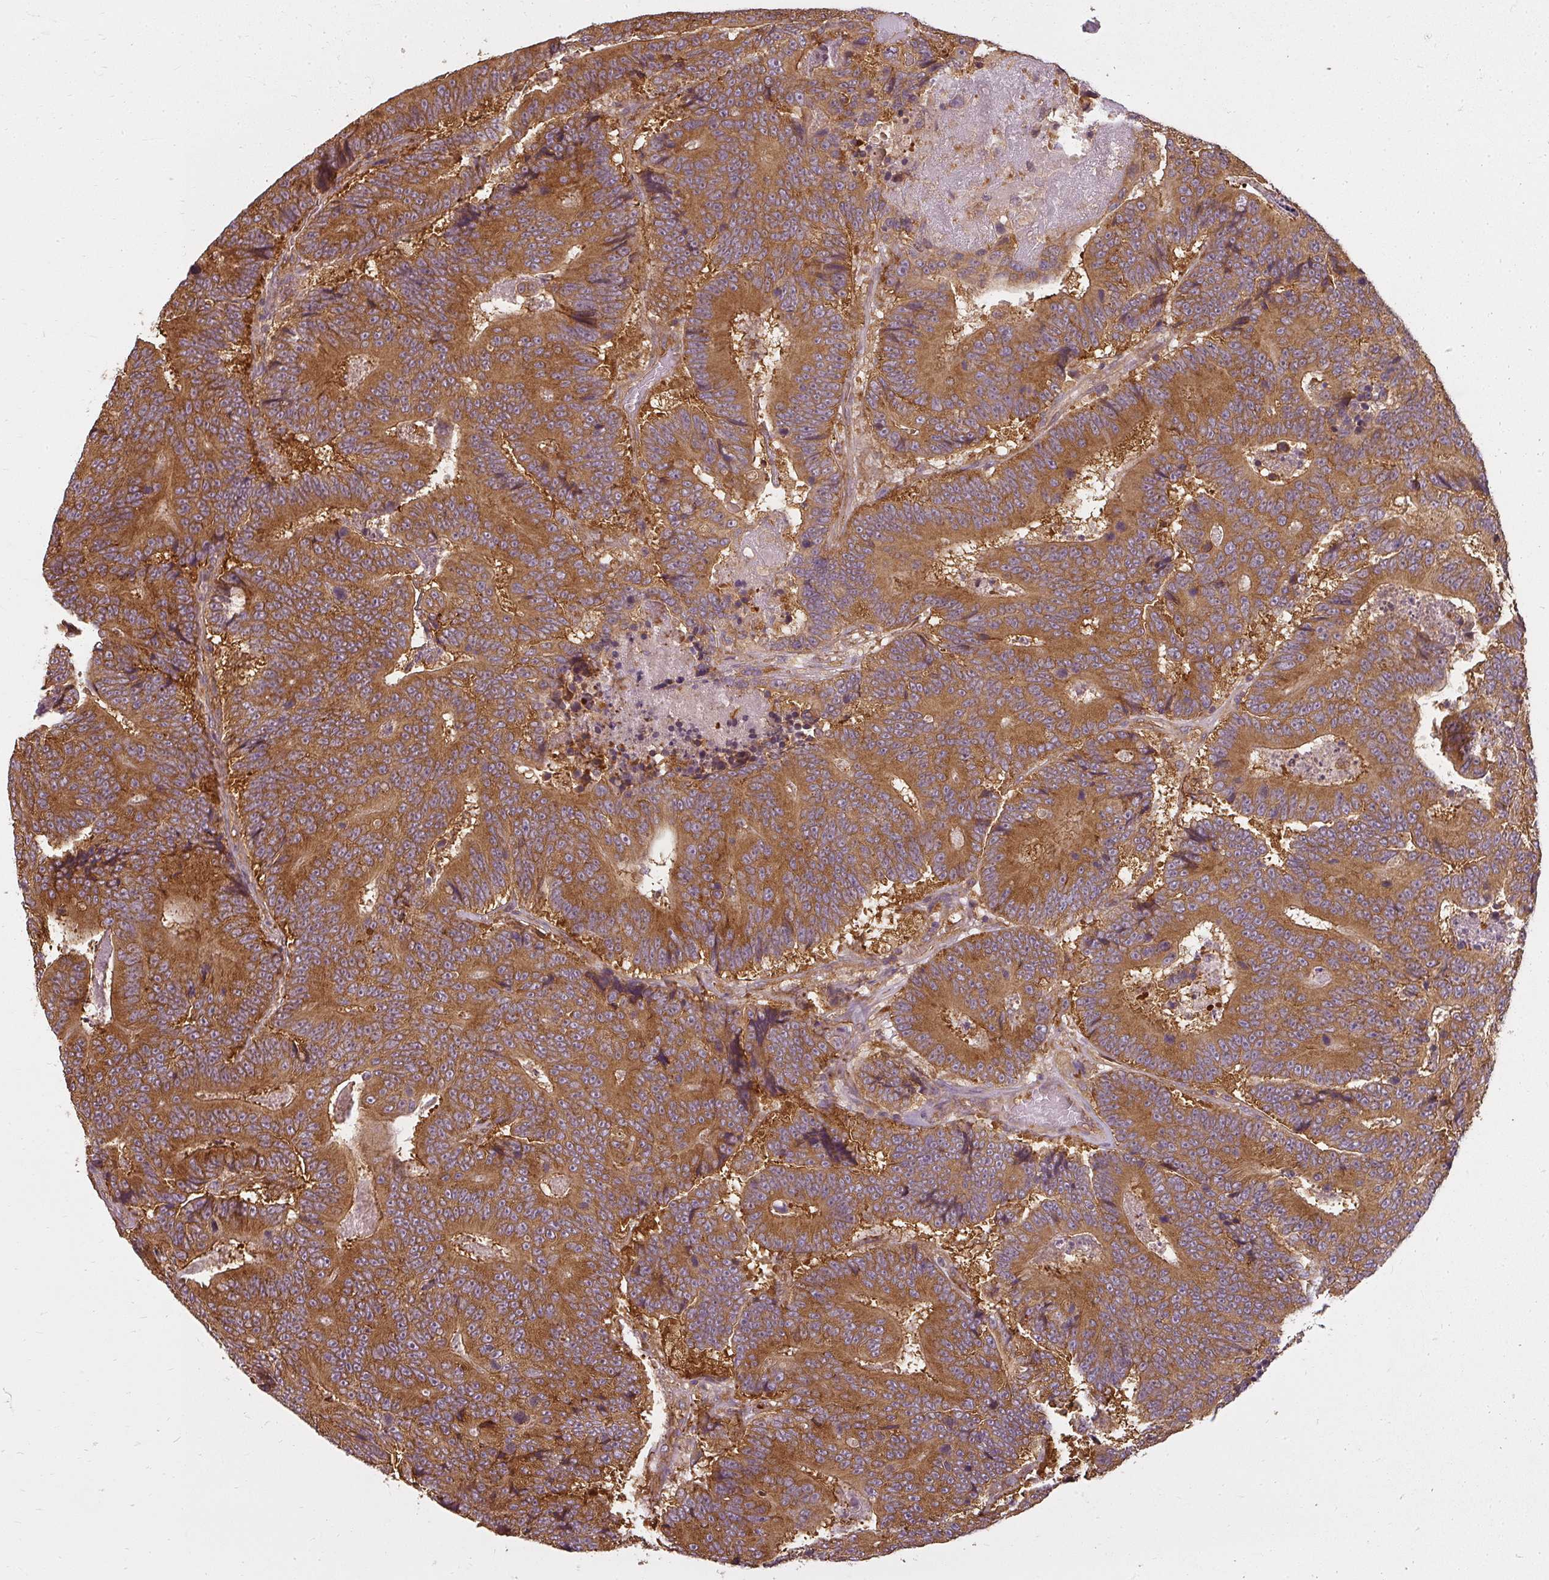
{"staining": {"intensity": "strong", "quantity": ">75%", "location": "cytoplasmic/membranous"}, "tissue": "colorectal cancer", "cell_type": "Tumor cells", "image_type": "cancer", "snomed": [{"axis": "morphology", "description": "Adenocarcinoma, NOS"}, {"axis": "topography", "description": "Colon"}], "caption": "Immunohistochemical staining of colorectal cancer (adenocarcinoma) reveals strong cytoplasmic/membranous protein positivity in about >75% of tumor cells. Nuclei are stained in blue.", "gene": "RPL24", "patient": {"sex": "male", "age": 83}}